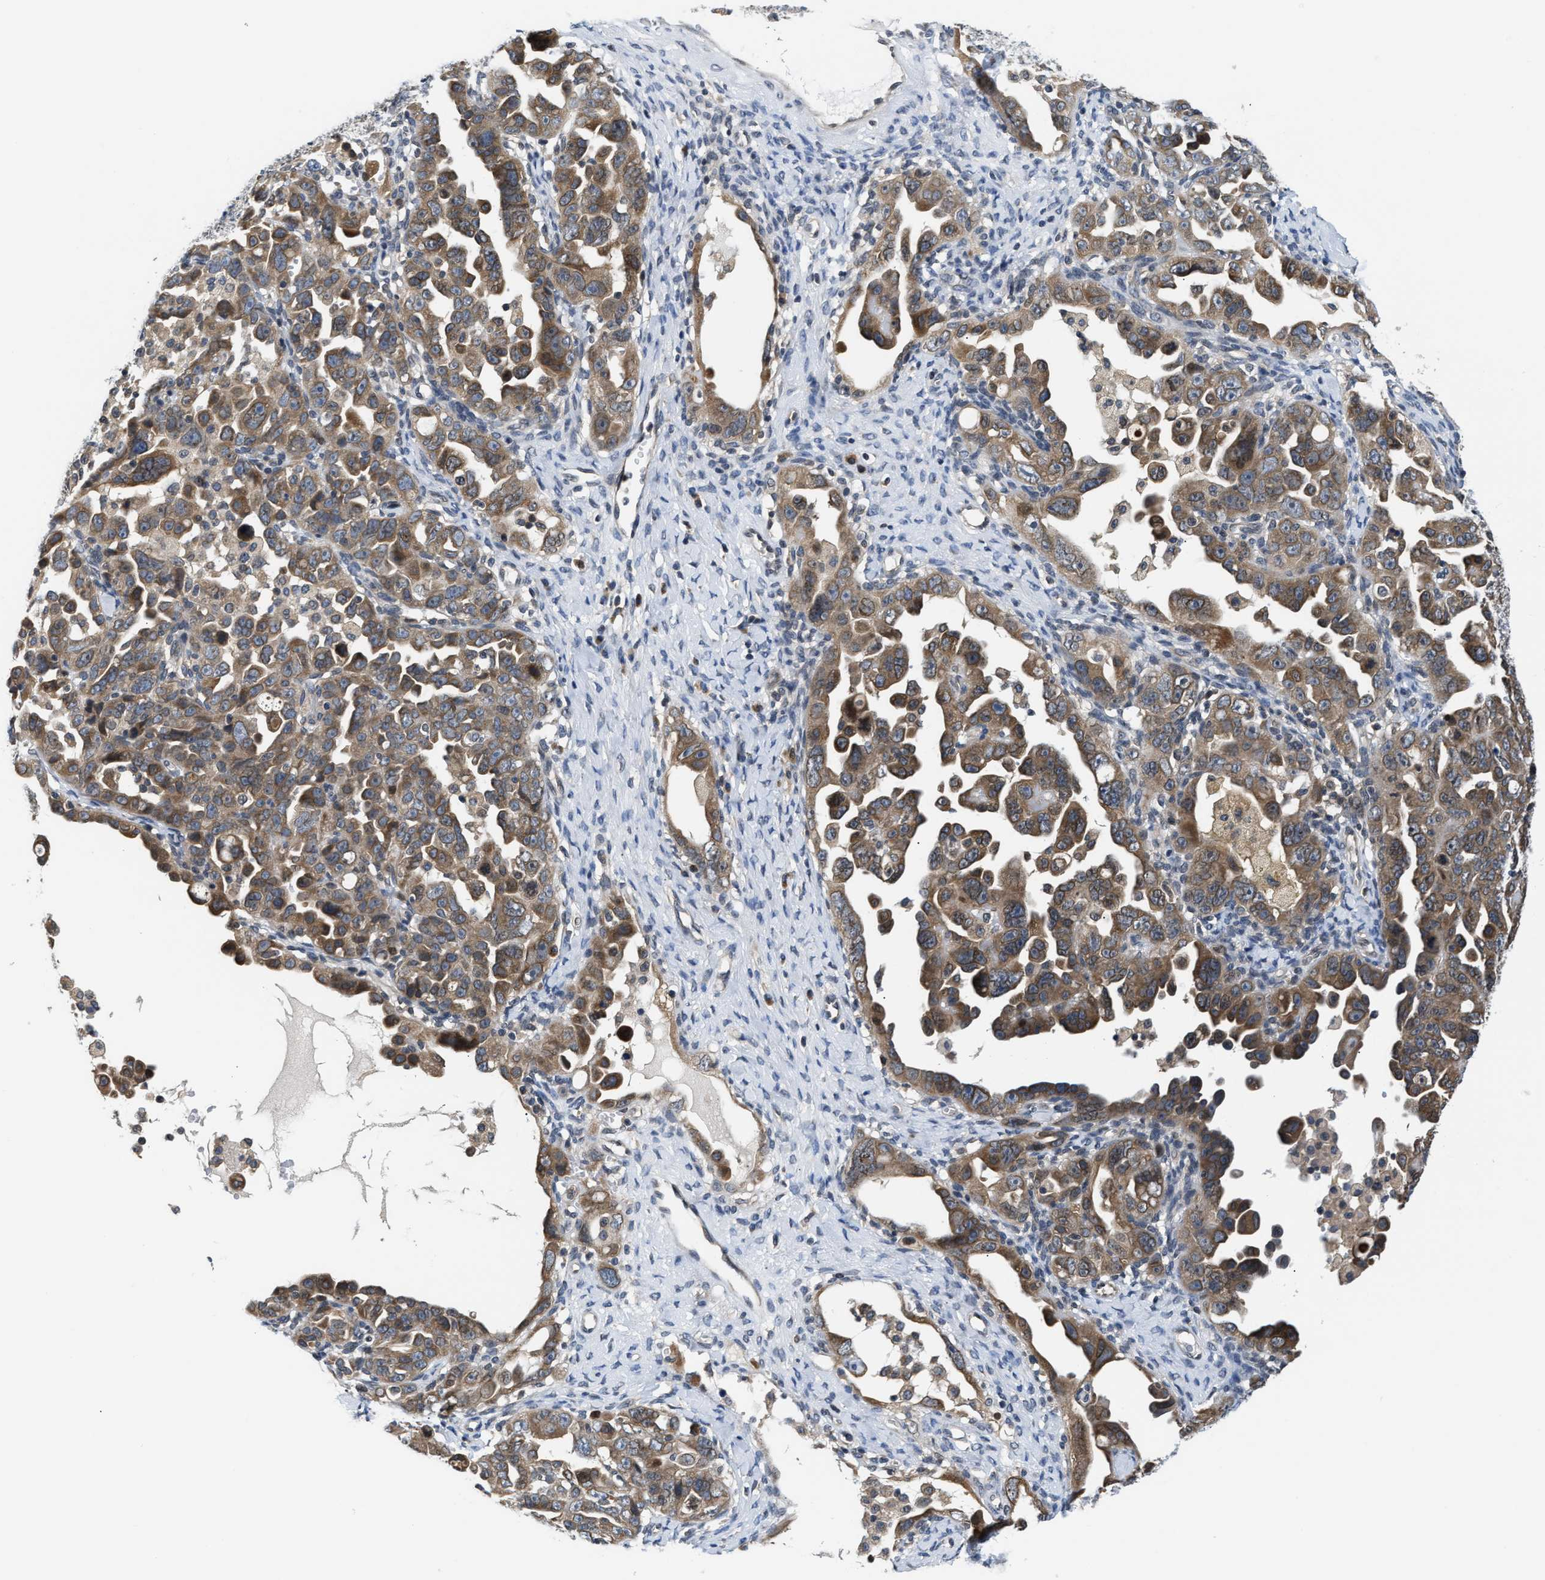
{"staining": {"intensity": "moderate", "quantity": ">75%", "location": "cytoplasmic/membranous"}, "tissue": "ovarian cancer", "cell_type": "Tumor cells", "image_type": "cancer", "snomed": [{"axis": "morphology", "description": "Cystadenocarcinoma, serous, NOS"}, {"axis": "topography", "description": "Ovary"}], "caption": "Protein staining of ovarian cancer (serous cystadenocarcinoma) tissue demonstrates moderate cytoplasmic/membranous expression in approximately >75% of tumor cells. (IHC, brightfield microscopy, high magnification).", "gene": "RAB29", "patient": {"sex": "female", "age": 66}}